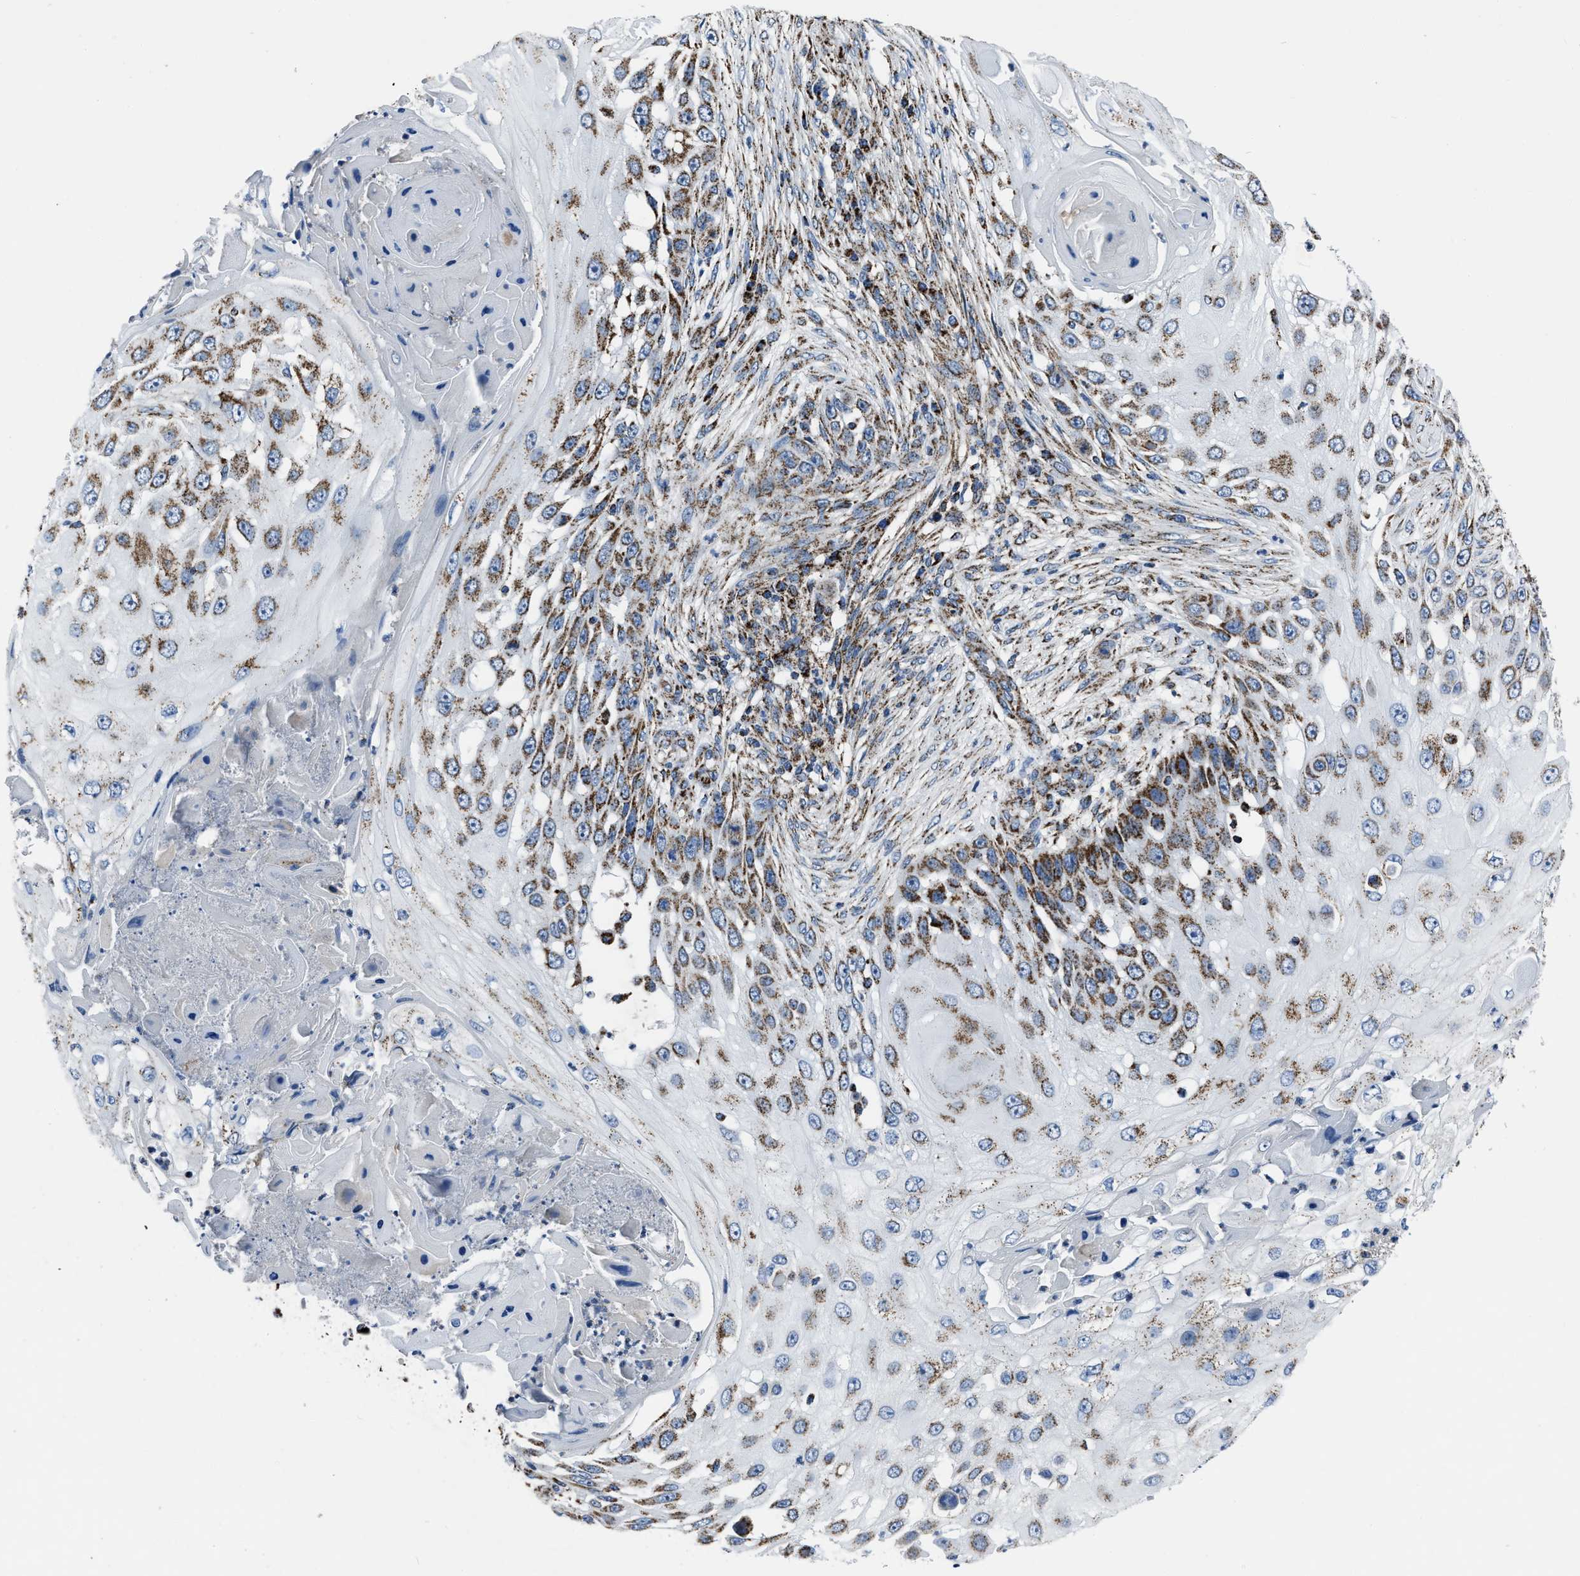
{"staining": {"intensity": "moderate", "quantity": ">75%", "location": "cytoplasmic/membranous"}, "tissue": "skin cancer", "cell_type": "Tumor cells", "image_type": "cancer", "snomed": [{"axis": "morphology", "description": "Squamous cell carcinoma, NOS"}, {"axis": "topography", "description": "Skin"}], "caption": "Protein staining displays moderate cytoplasmic/membranous expression in approximately >75% of tumor cells in squamous cell carcinoma (skin).", "gene": "NSD3", "patient": {"sex": "female", "age": 44}}